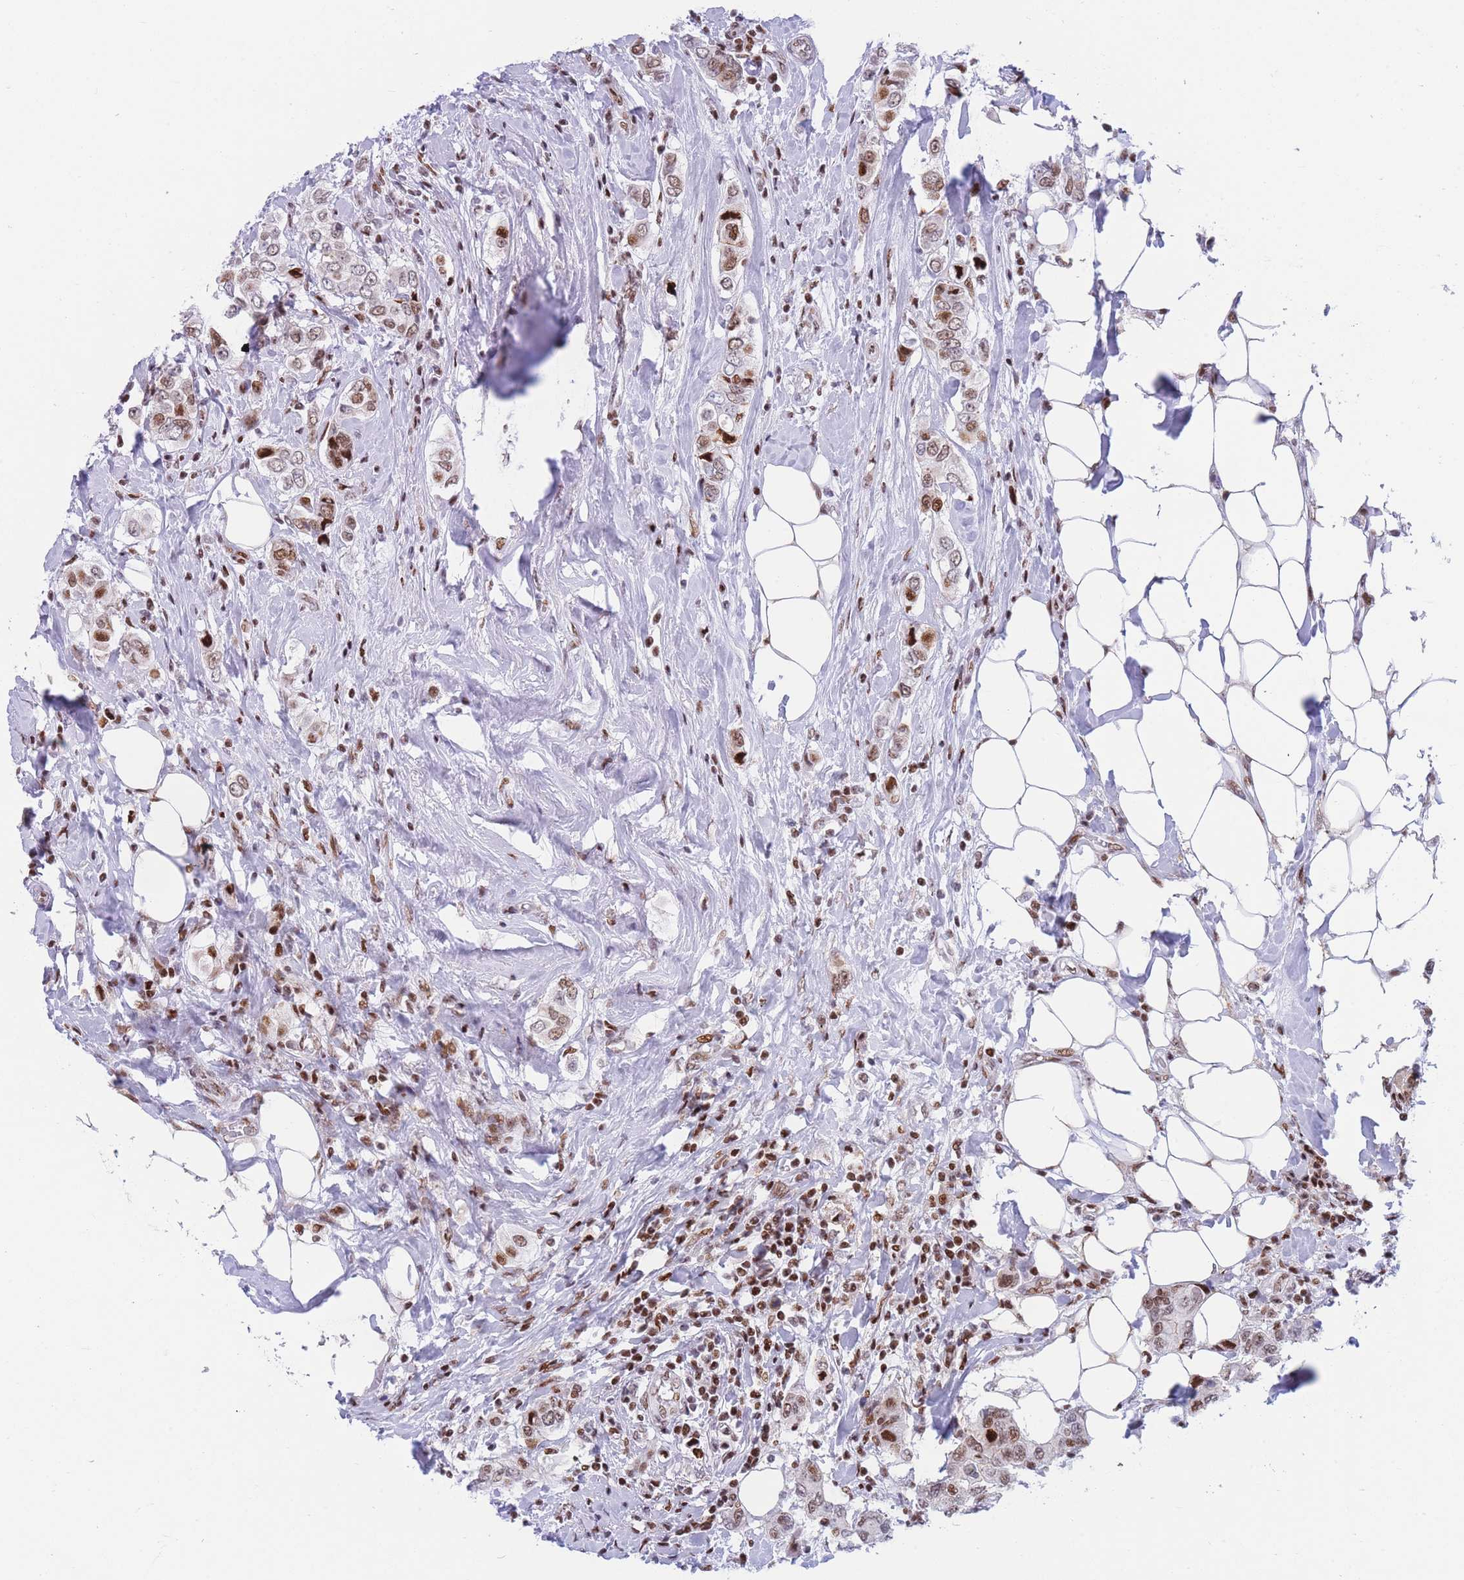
{"staining": {"intensity": "moderate", "quantity": ">75%", "location": "nuclear"}, "tissue": "breast cancer", "cell_type": "Tumor cells", "image_type": "cancer", "snomed": [{"axis": "morphology", "description": "Lobular carcinoma"}, {"axis": "topography", "description": "Breast"}], "caption": "Breast cancer (lobular carcinoma) stained with a protein marker shows moderate staining in tumor cells.", "gene": "DNAJC3", "patient": {"sex": "female", "age": 51}}